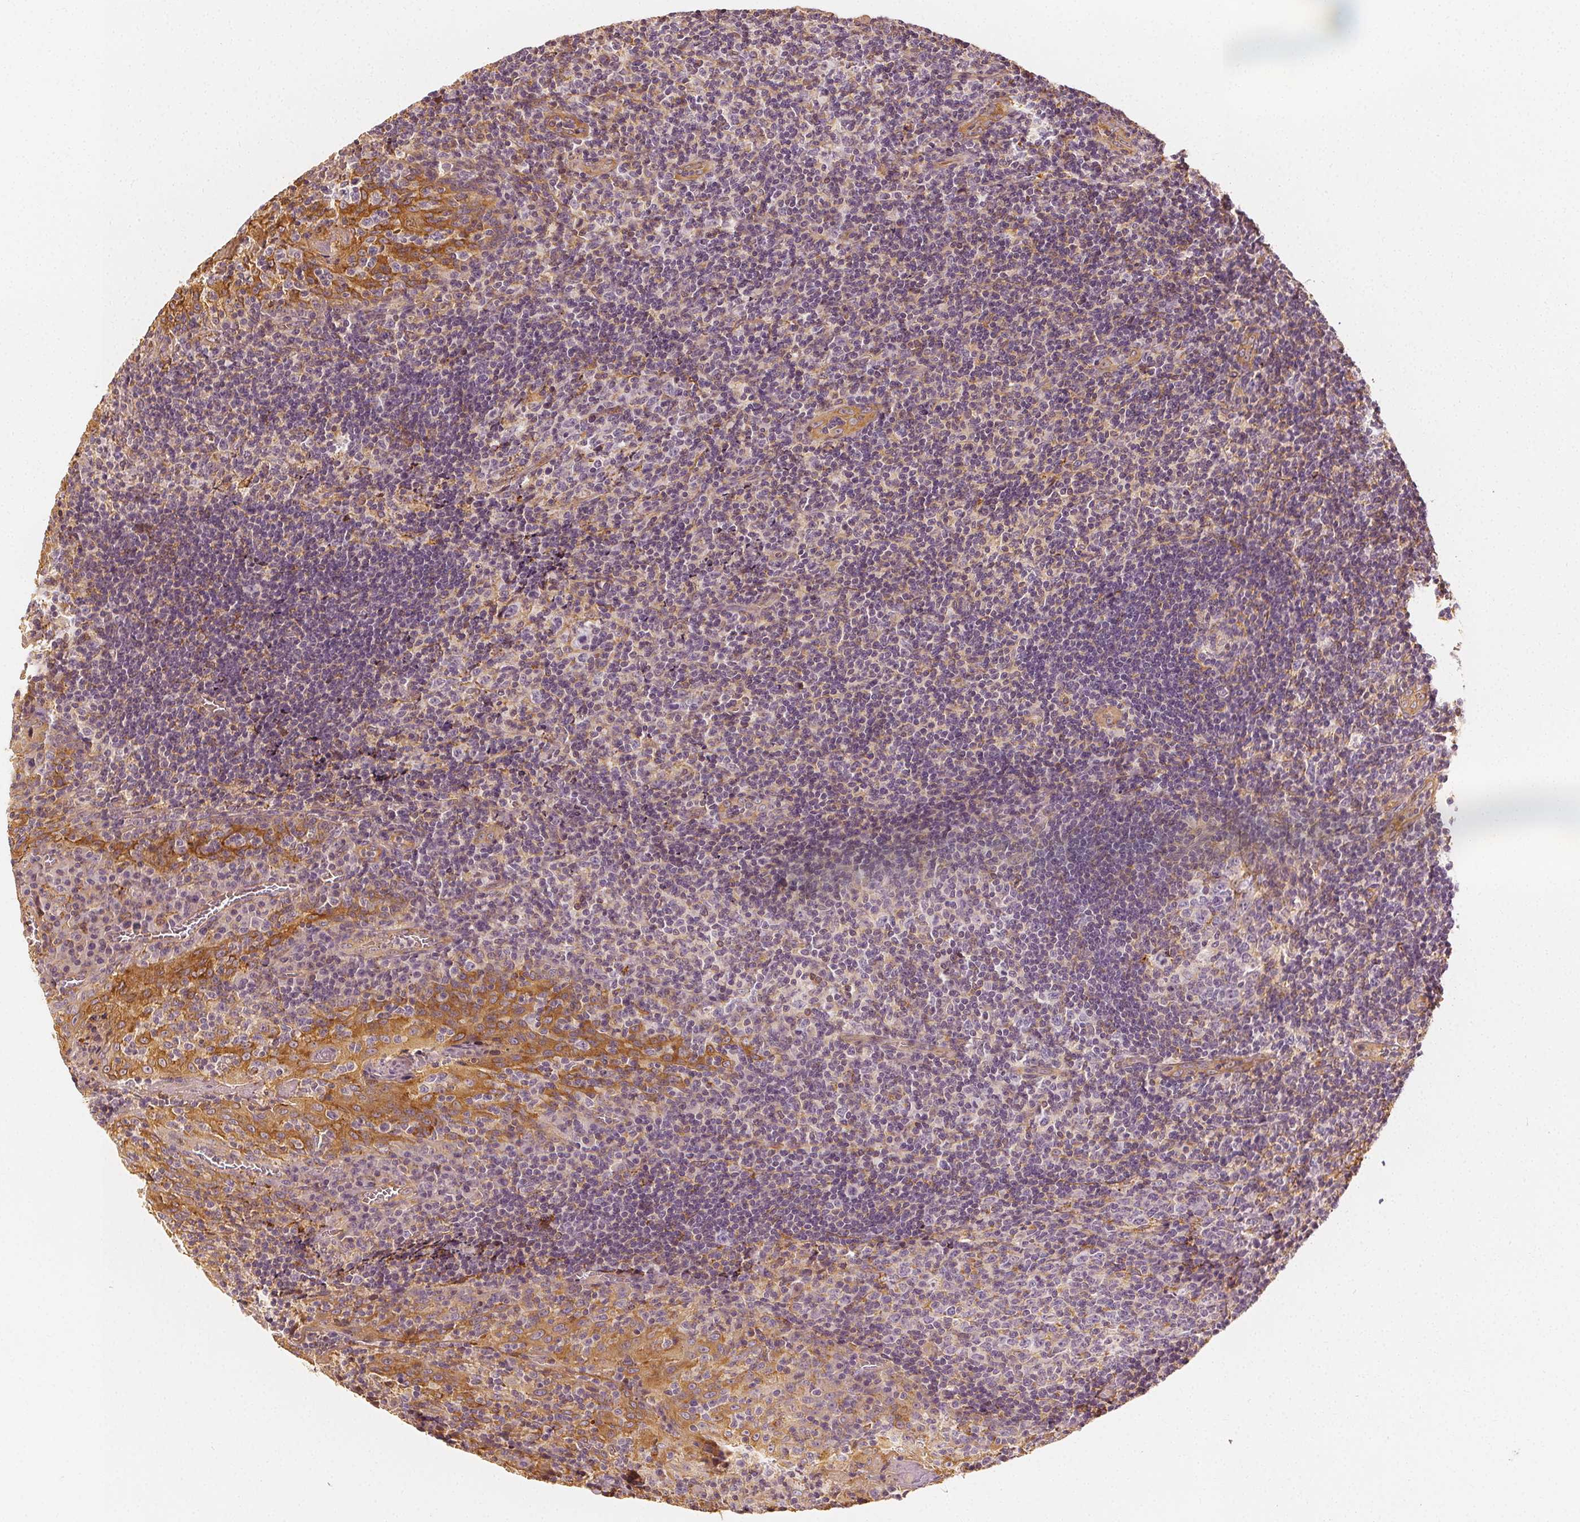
{"staining": {"intensity": "weak", "quantity": "<25%", "location": "cytoplasmic/membranous"}, "tissue": "tonsil", "cell_type": "Germinal center cells", "image_type": "normal", "snomed": [{"axis": "morphology", "description": "Normal tissue, NOS"}, {"axis": "topography", "description": "Tonsil"}], "caption": "The immunohistochemistry photomicrograph has no significant expression in germinal center cells of tonsil.", "gene": "ARHGAP26", "patient": {"sex": "male", "age": 17}}